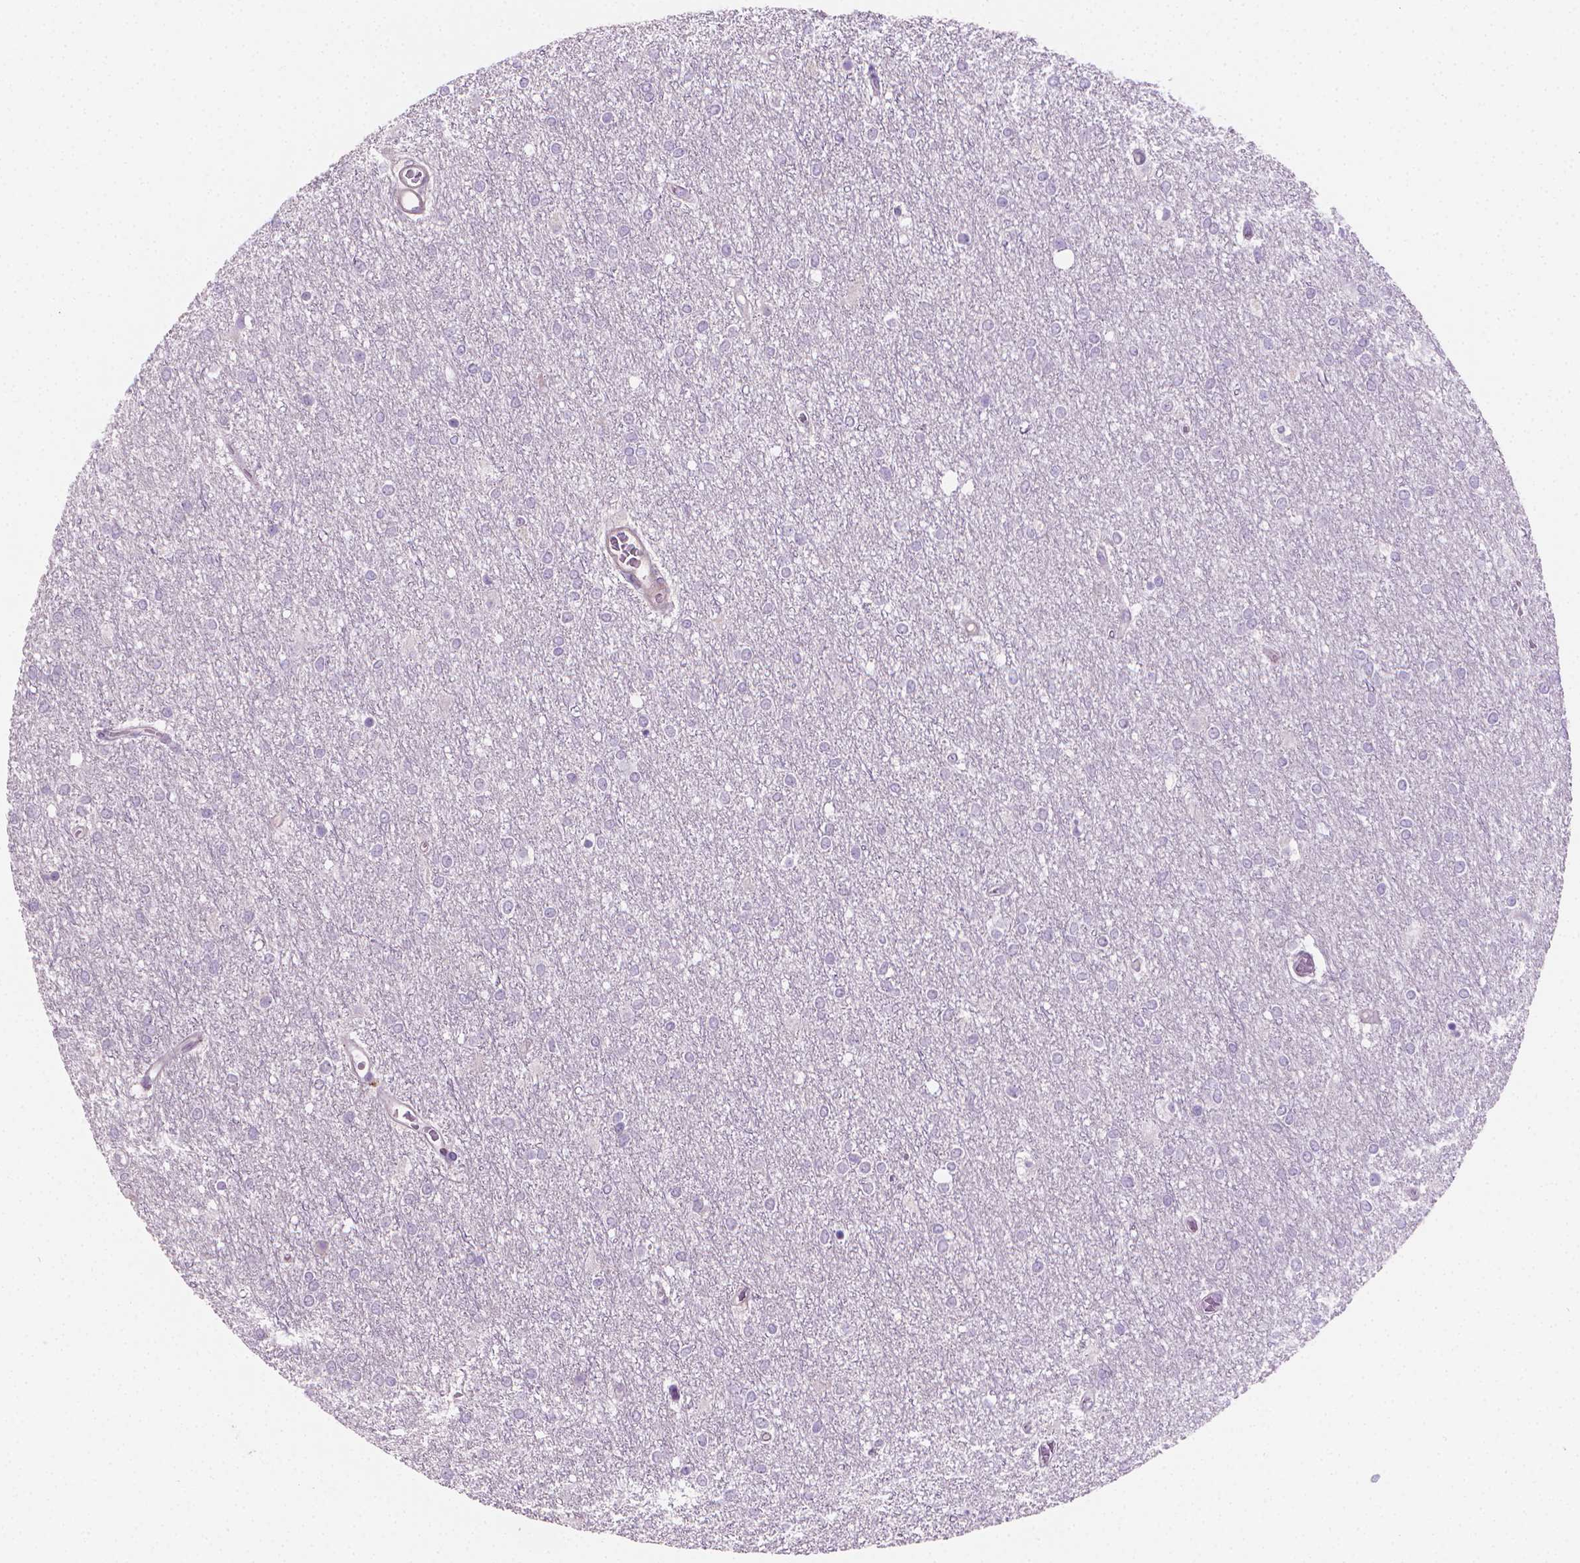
{"staining": {"intensity": "negative", "quantity": "none", "location": "none"}, "tissue": "glioma", "cell_type": "Tumor cells", "image_type": "cancer", "snomed": [{"axis": "morphology", "description": "Glioma, malignant, High grade"}, {"axis": "topography", "description": "Brain"}], "caption": "Protein analysis of malignant glioma (high-grade) exhibits no significant expression in tumor cells.", "gene": "GSDMA", "patient": {"sex": "female", "age": 61}}